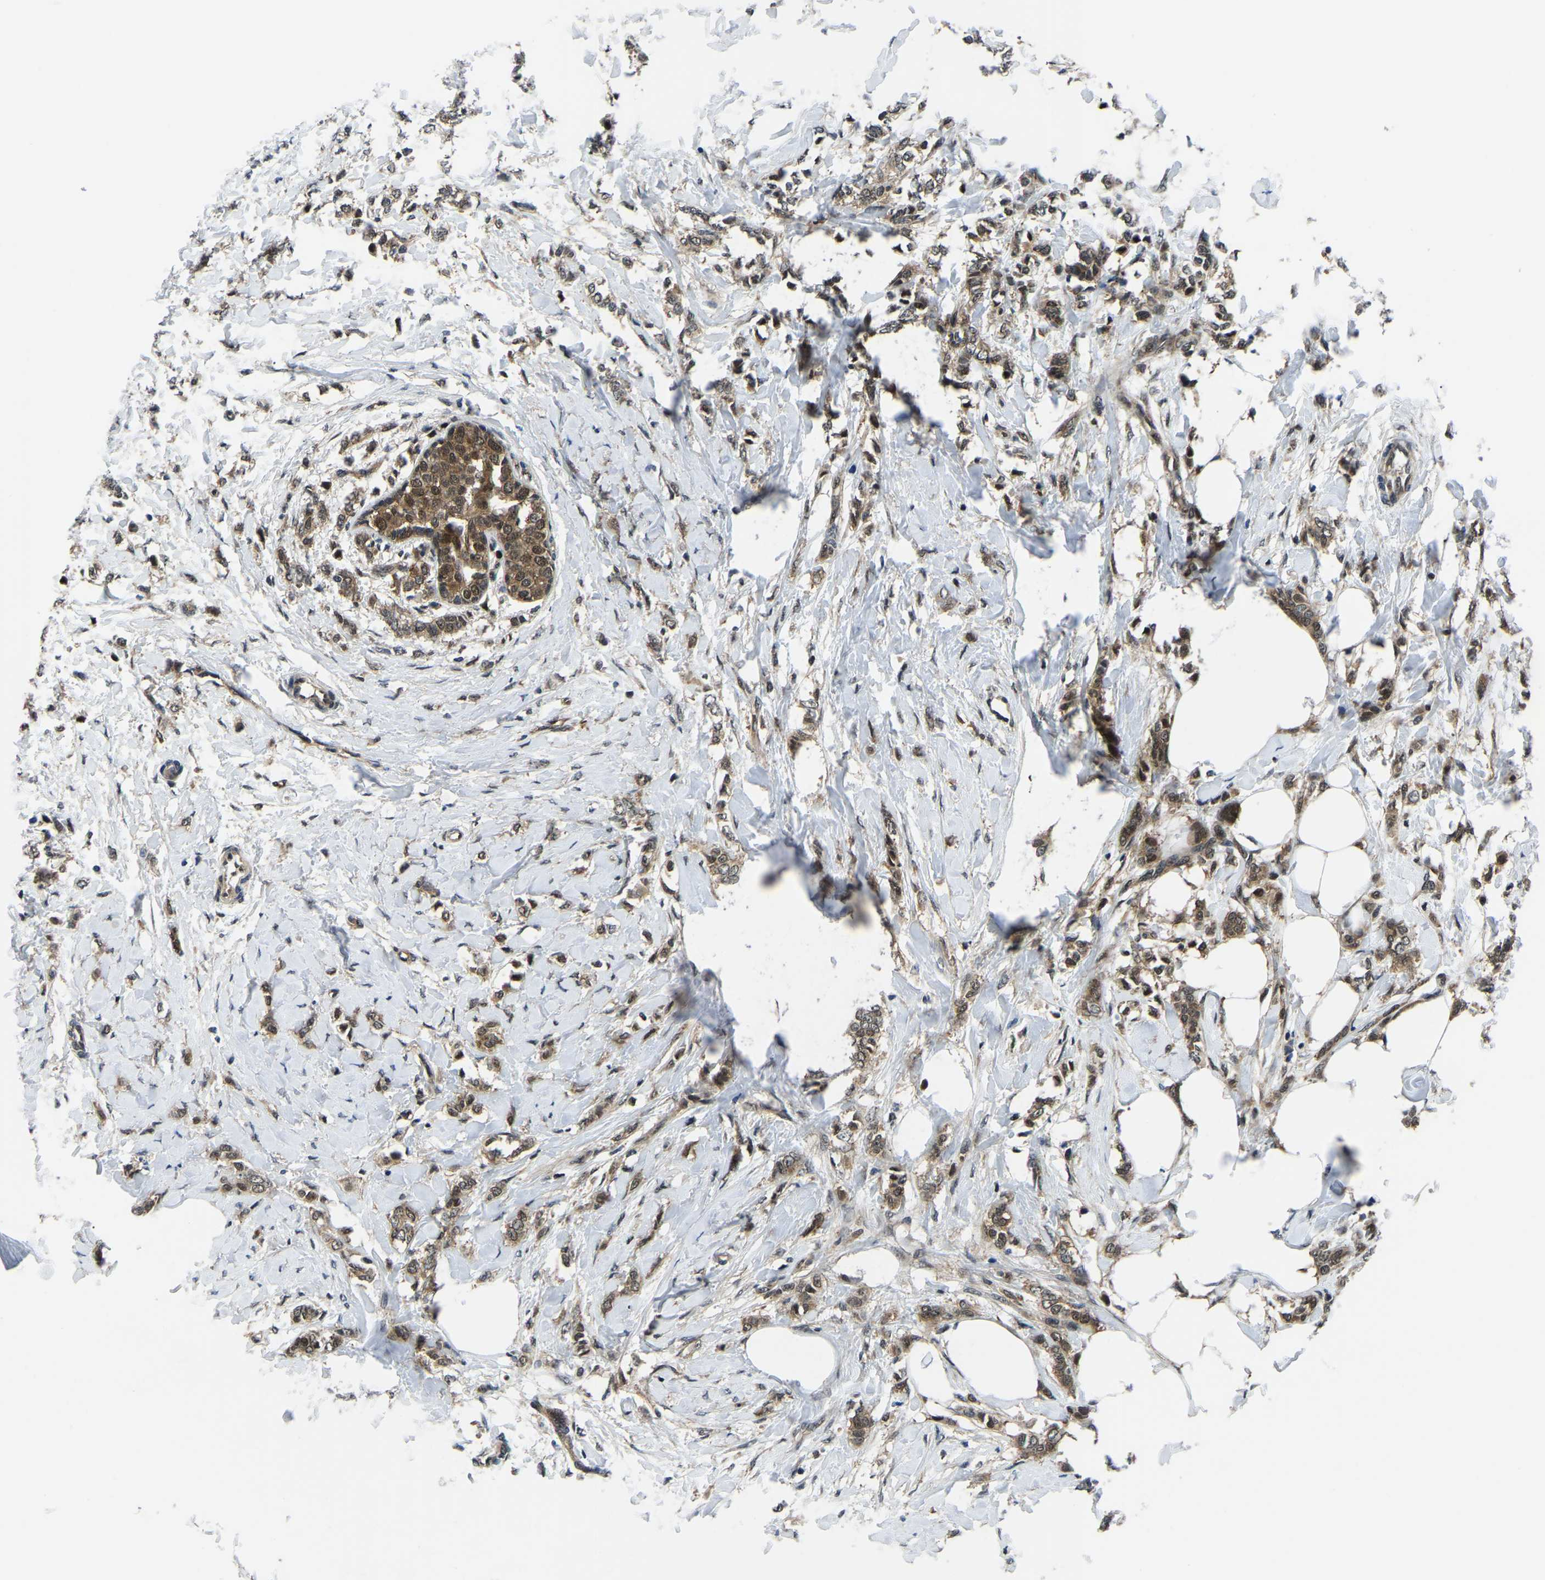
{"staining": {"intensity": "moderate", "quantity": ">75%", "location": "cytoplasmic/membranous,nuclear"}, "tissue": "breast cancer", "cell_type": "Tumor cells", "image_type": "cancer", "snomed": [{"axis": "morphology", "description": "Lobular carcinoma, in situ"}, {"axis": "morphology", "description": "Lobular carcinoma"}, {"axis": "topography", "description": "Breast"}], "caption": "An immunohistochemistry (IHC) photomicrograph of tumor tissue is shown. Protein staining in brown labels moderate cytoplasmic/membranous and nuclear positivity in lobular carcinoma in situ (breast) within tumor cells. (DAB = brown stain, brightfield microscopy at high magnification).", "gene": "DFFA", "patient": {"sex": "female", "age": 41}}